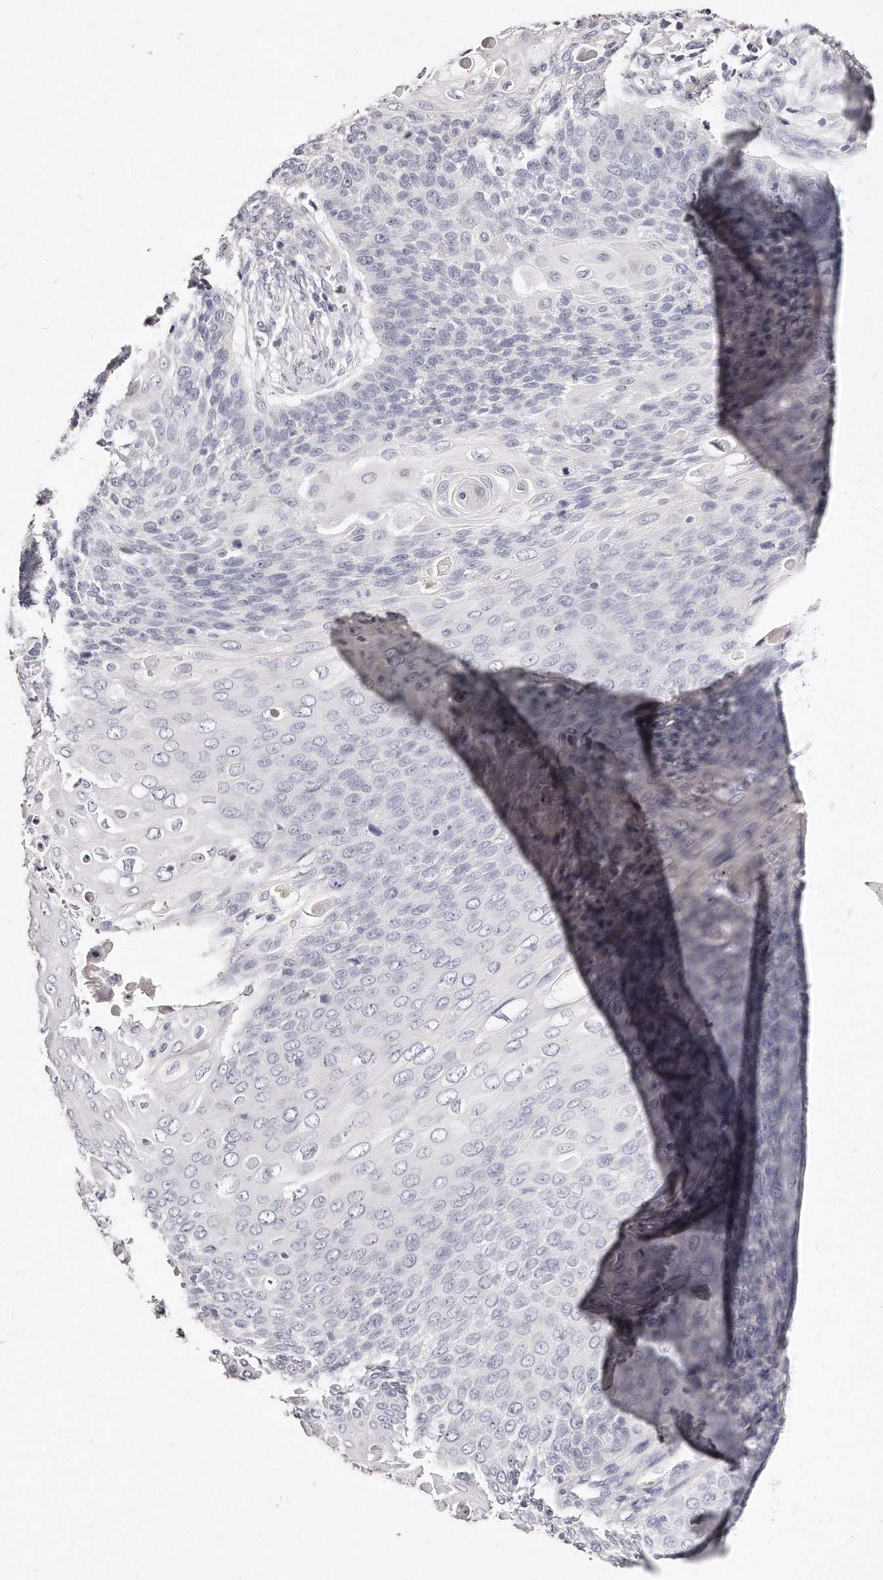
{"staining": {"intensity": "negative", "quantity": "none", "location": "none"}, "tissue": "cervical cancer", "cell_type": "Tumor cells", "image_type": "cancer", "snomed": [{"axis": "morphology", "description": "Squamous cell carcinoma, NOS"}, {"axis": "topography", "description": "Cervix"}], "caption": "A photomicrograph of cervical squamous cell carcinoma stained for a protein reveals no brown staining in tumor cells.", "gene": "GDA", "patient": {"sex": "female", "age": 39}}